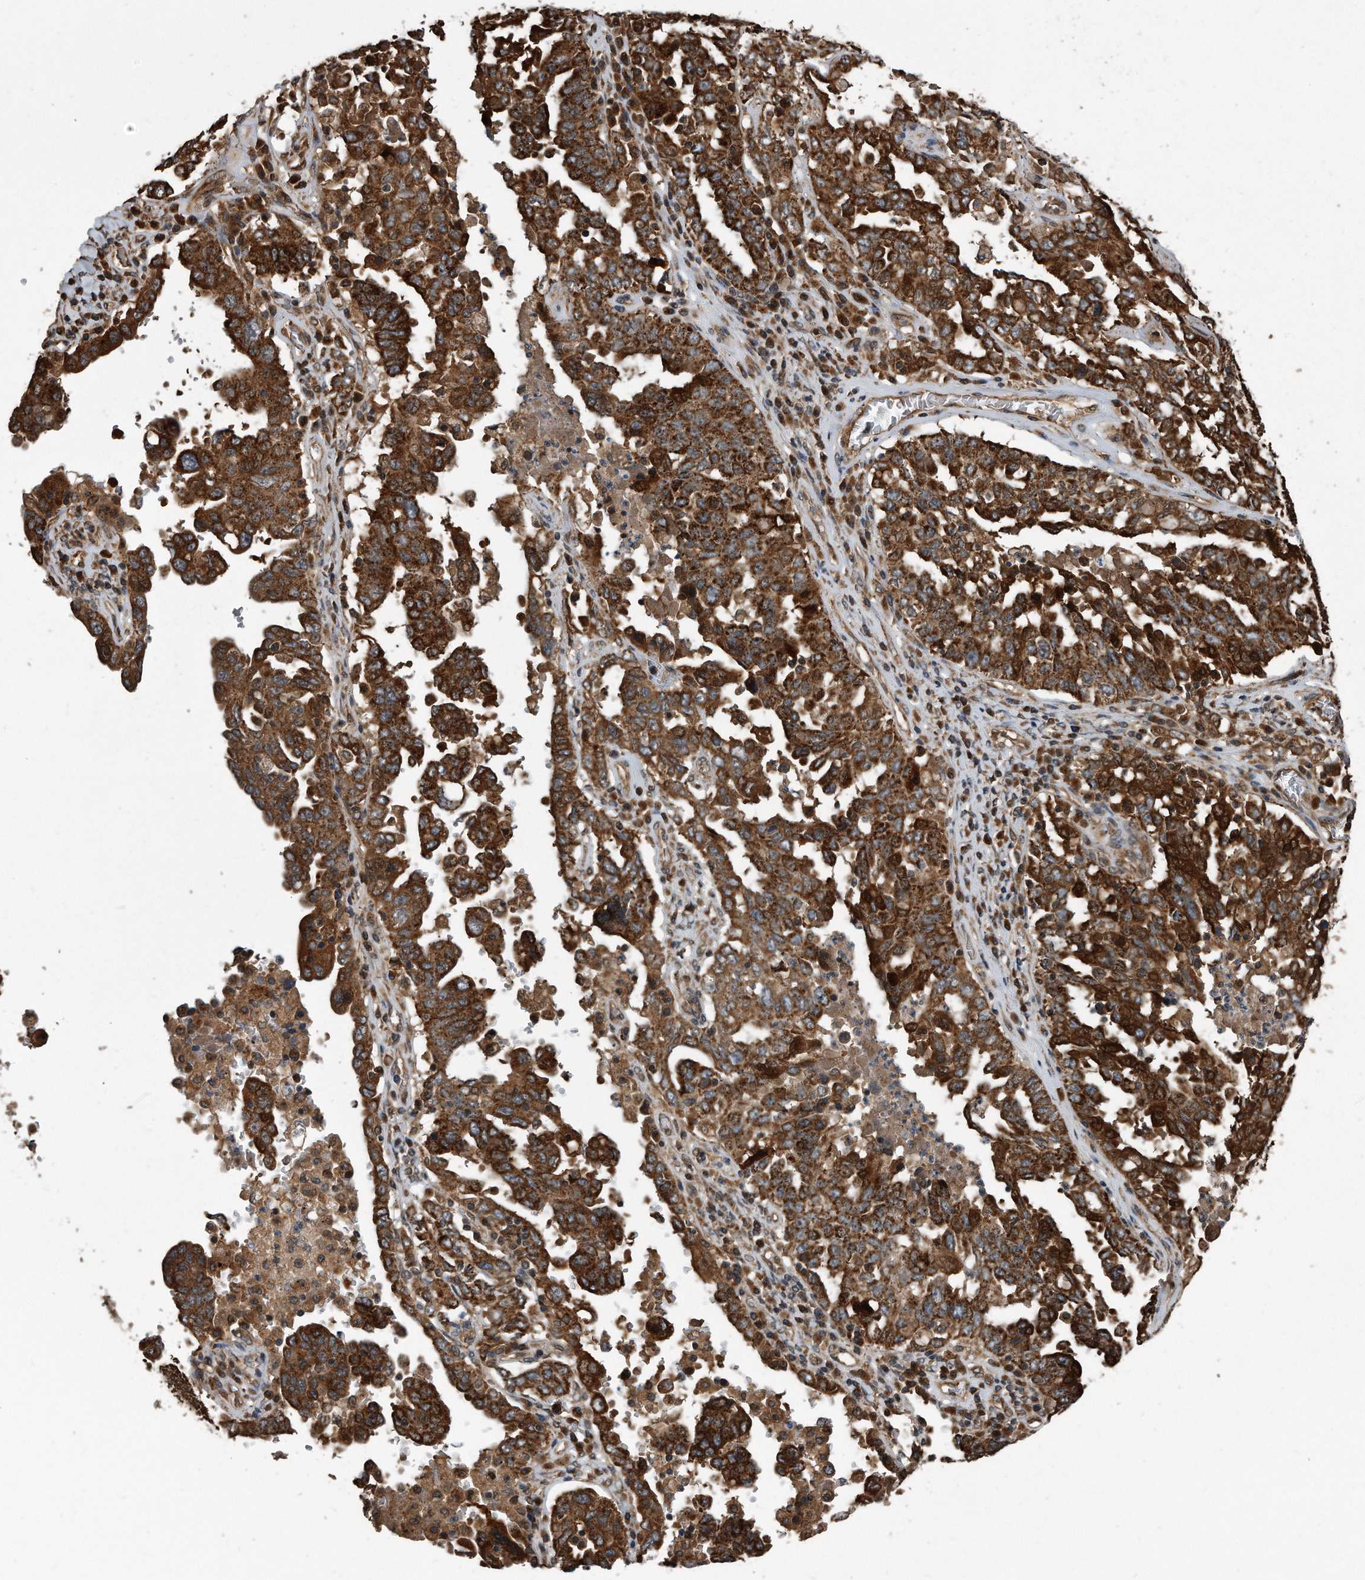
{"staining": {"intensity": "strong", "quantity": ">75%", "location": "cytoplasmic/membranous"}, "tissue": "ovarian cancer", "cell_type": "Tumor cells", "image_type": "cancer", "snomed": [{"axis": "morphology", "description": "Carcinoma, endometroid"}, {"axis": "topography", "description": "Ovary"}], "caption": "Protein positivity by IHC exhibits strong cytoplasmic/membranous expression in approximately >75% of tumor cells in ovarian endometroid carcinoma.", "gene": "FAM136A", "patient": {"sex": "female", "age": 62}}